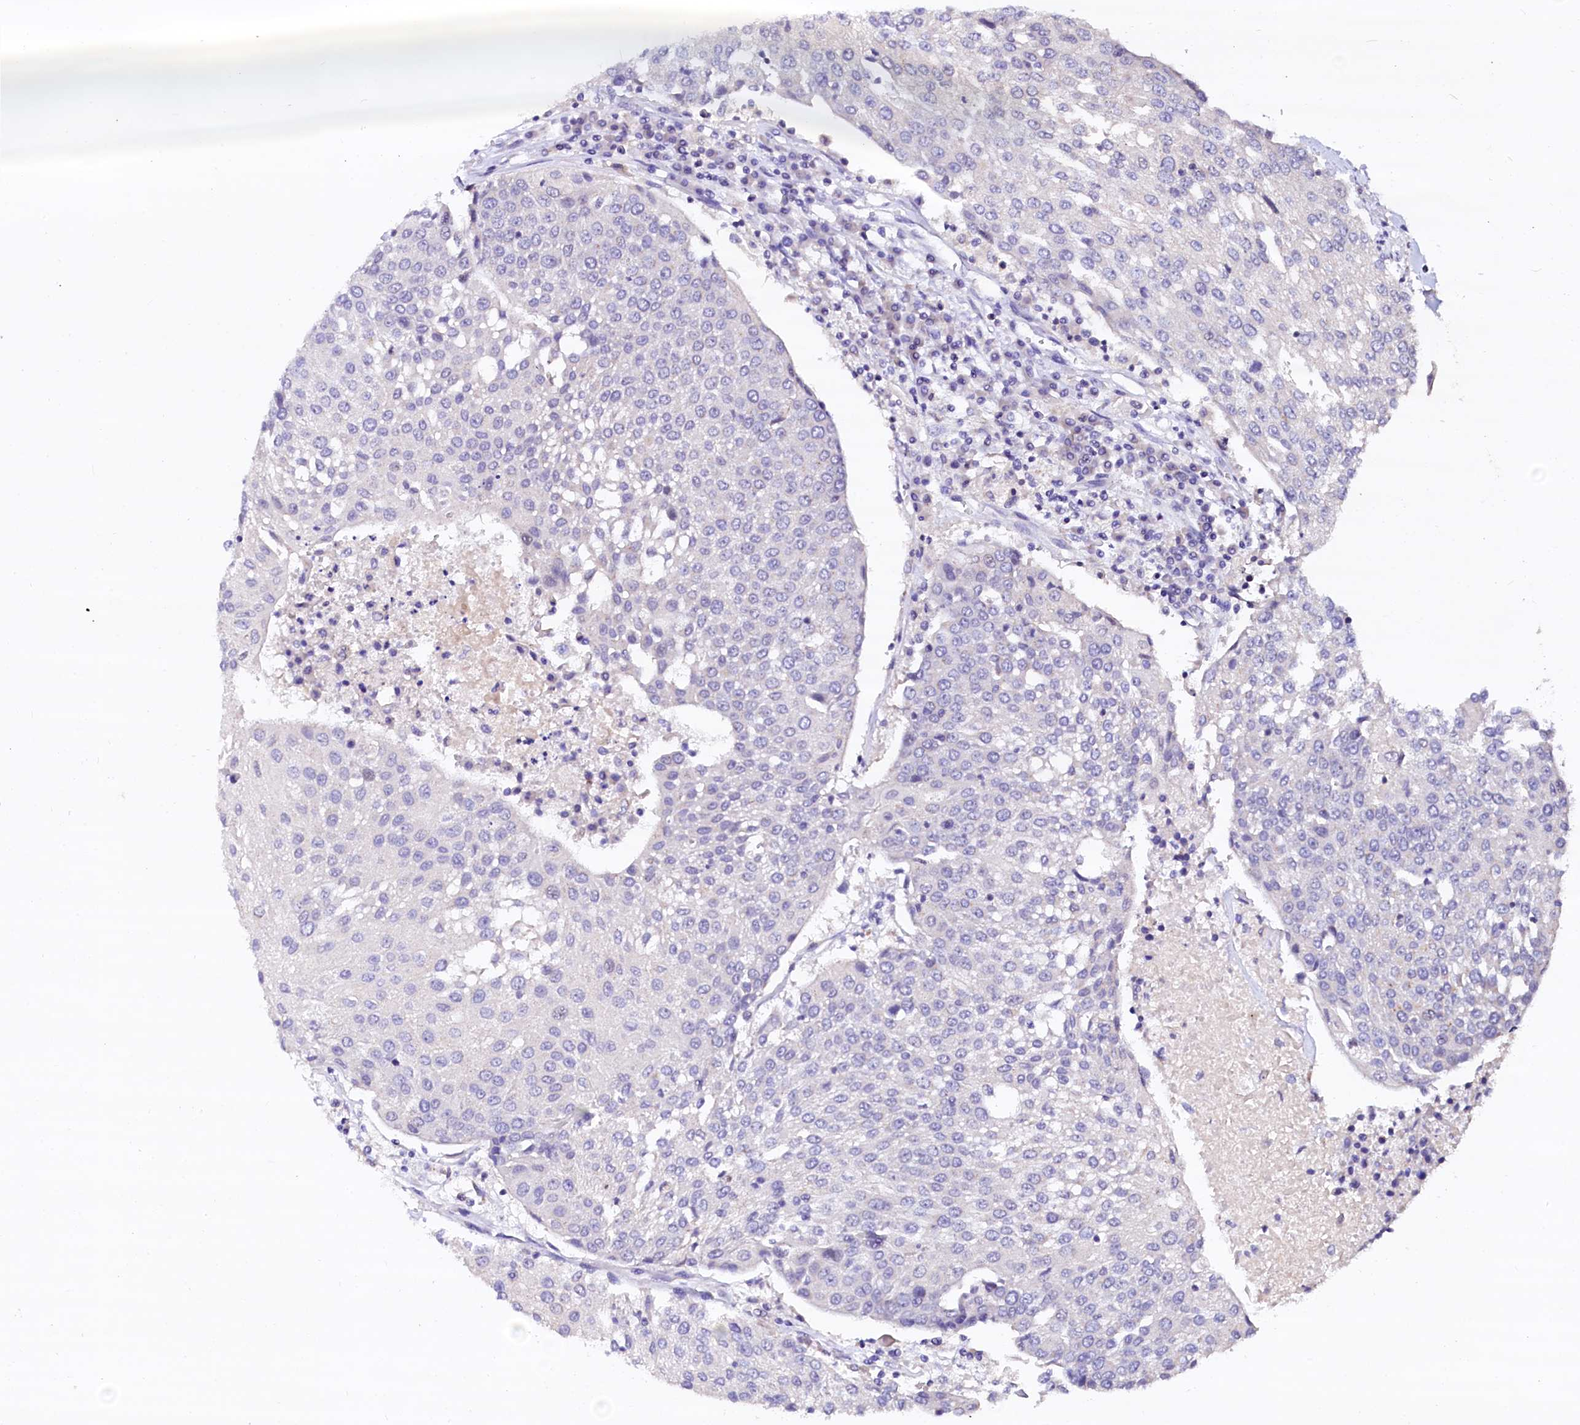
{"staining": {"intensity": "negative", "quantity": "none", "location": "none"}, "tissue": "urothelial cancer", "cell_type": "Tumor cells", "image_type": "cancer", "snomed": [{"axis": "morphology", "description": "Urothelial carcinoma, High grade"}, {"axis": "topography", "description": "Urinary bladder"}], "caption": "Tumor cells show no significant expression in urothelial carcinoma (high-grade).", "gene": "NALF1", "patient": {"sex": "female", "age": 85}}